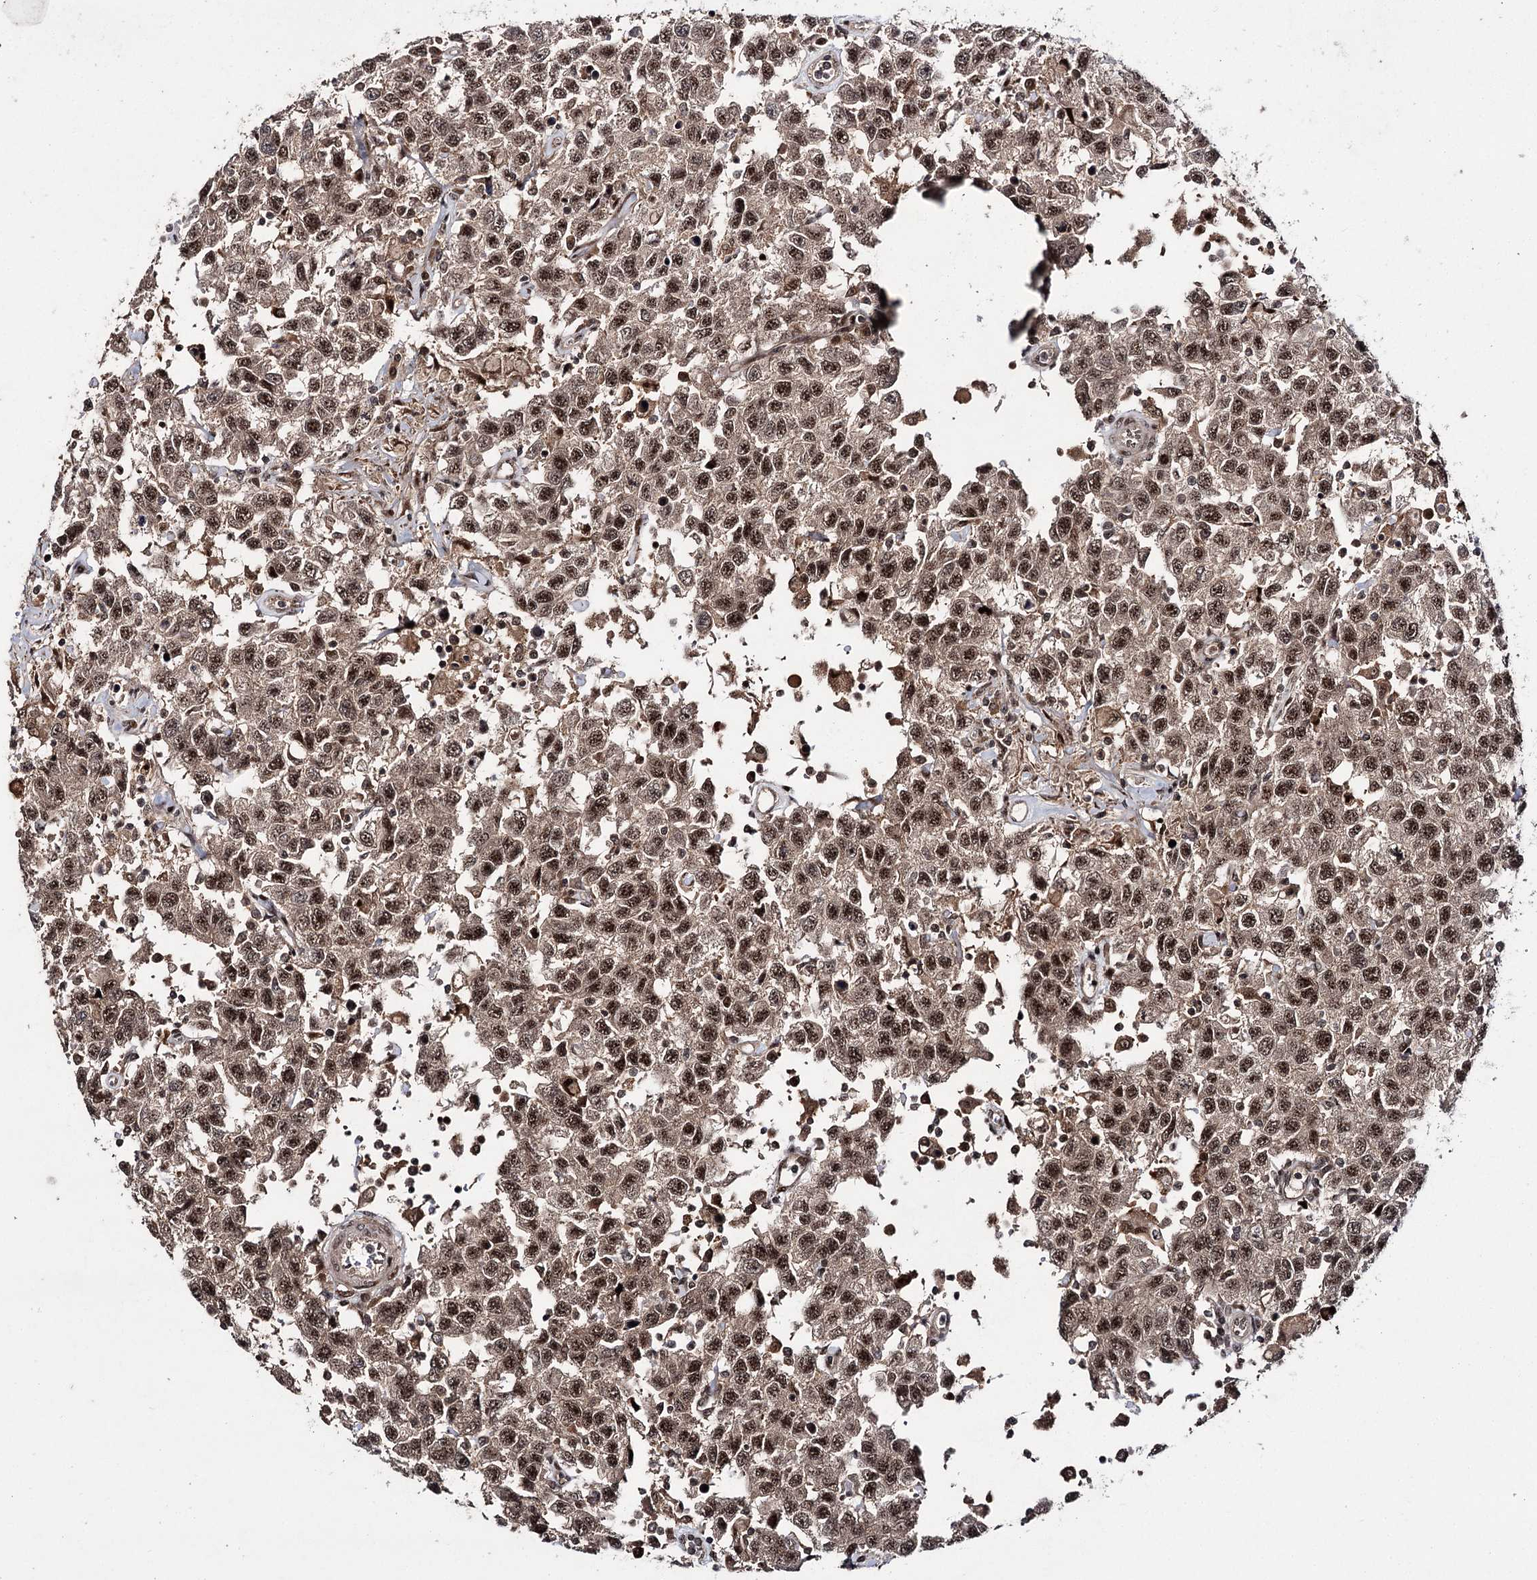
{"staining": {"intensity": "strong", "quantity": ">75%", "location": "cytoplasmic/membranous,nuclear"}, "tissue": "testis cancer", "cell_type": "Tumor cells", "image_type": "cancer", "snomed": [{"axis": "morphology", "description": "Seminoma, NOS"}, {"axis": "topography", "description": "Testis"}], "caption": "An image showing strong cytoplasmic/membranous and nuclear staining in approximately >75% of tumor cells in testis seminoma, as visualized by brown immunohistochemical staining.", "gene": "MKNK2", "patient": {"sex": "male", "age": 41}}